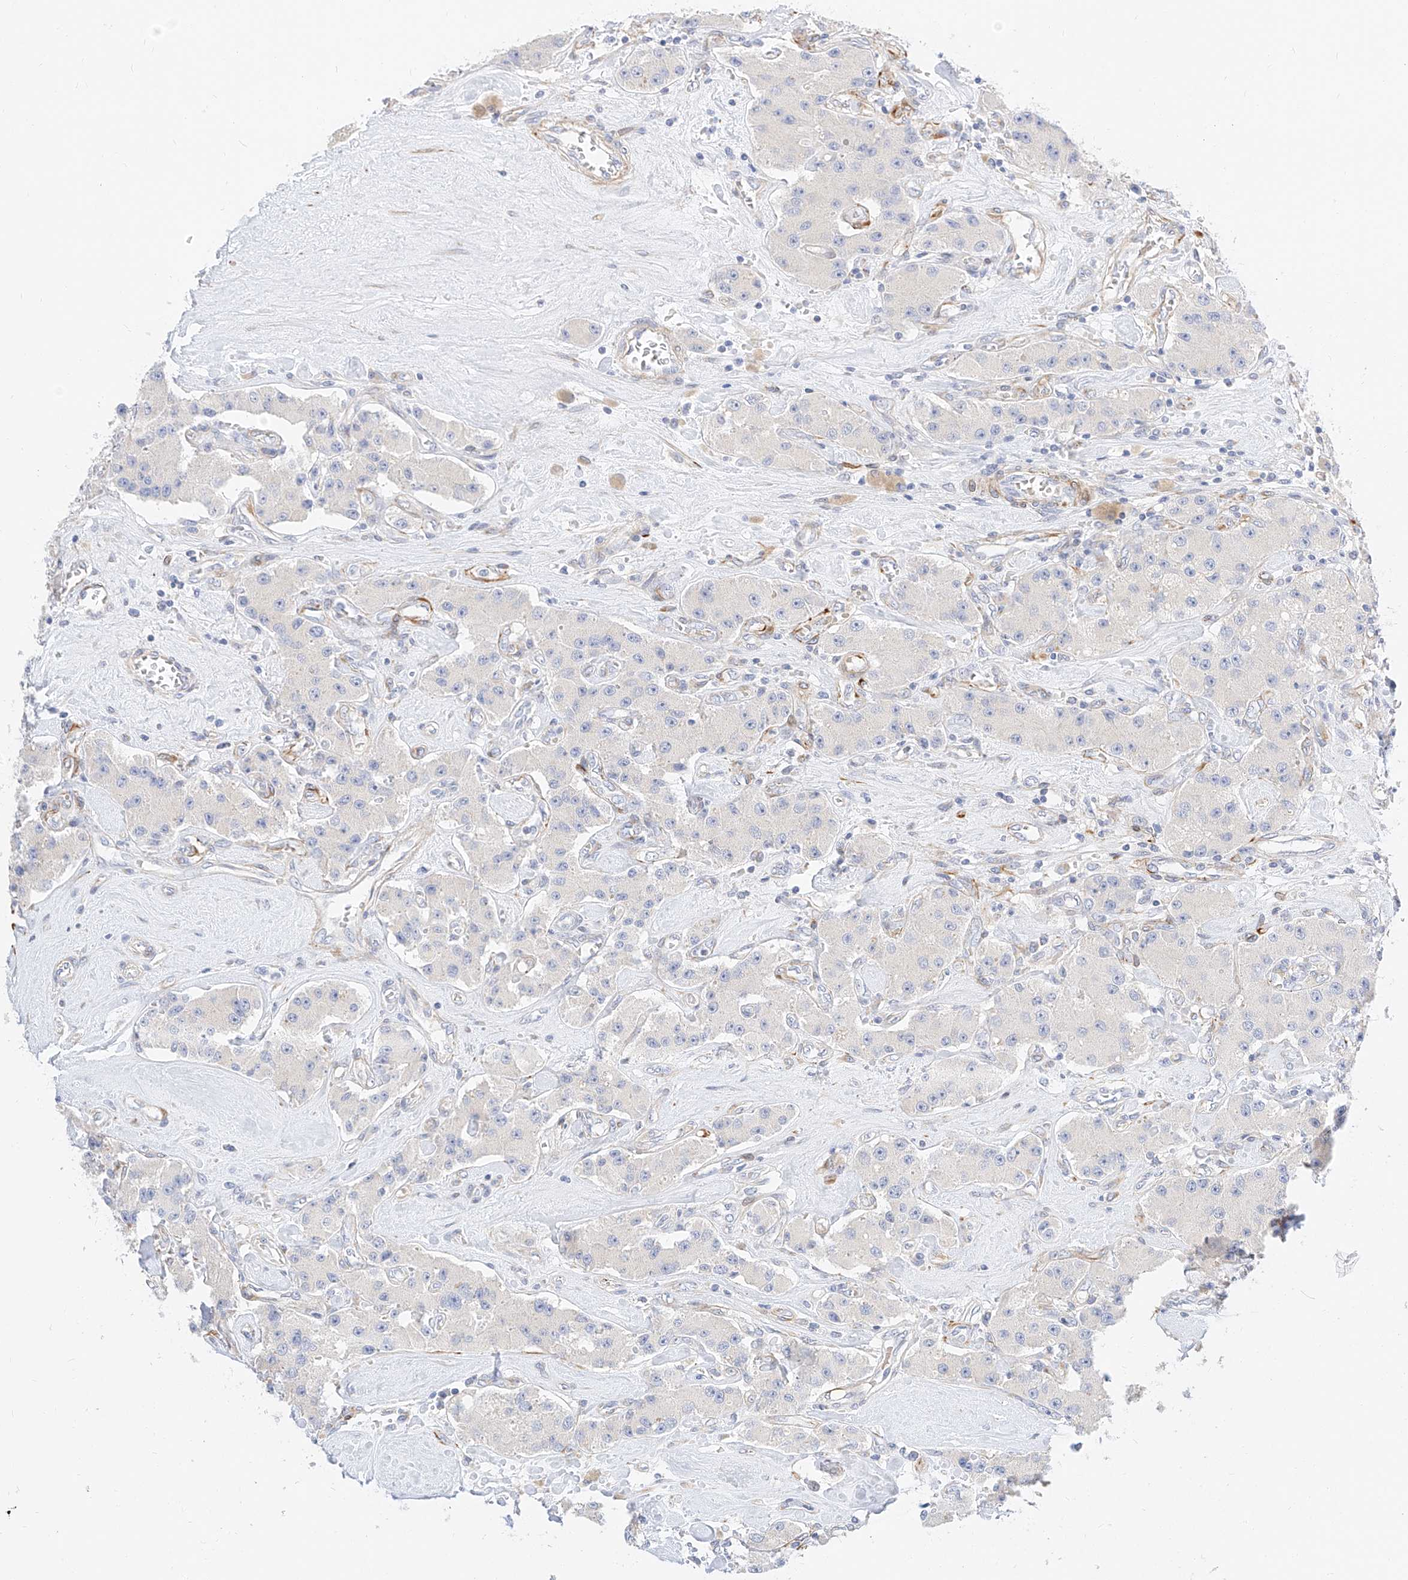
{"staining": {"intensity": "negative", "quantity": "none", "location": "none"}, "tissue": "carcinoid", "cell_type": "Tumor cells", "image_type": "cancer", "snomed": [{"axis": "morphology", "description": "Carcinoid, malignant, NOS"}, {"axis": "topography", "description": "Pancreas"}], "caption": "An immunohistochemistry micrograph of carcinoid is shown. There is no staining in tumor cells of carcinoid.", "gene": "CDCP2", "patient": {"sex": "male", "age": 41}}